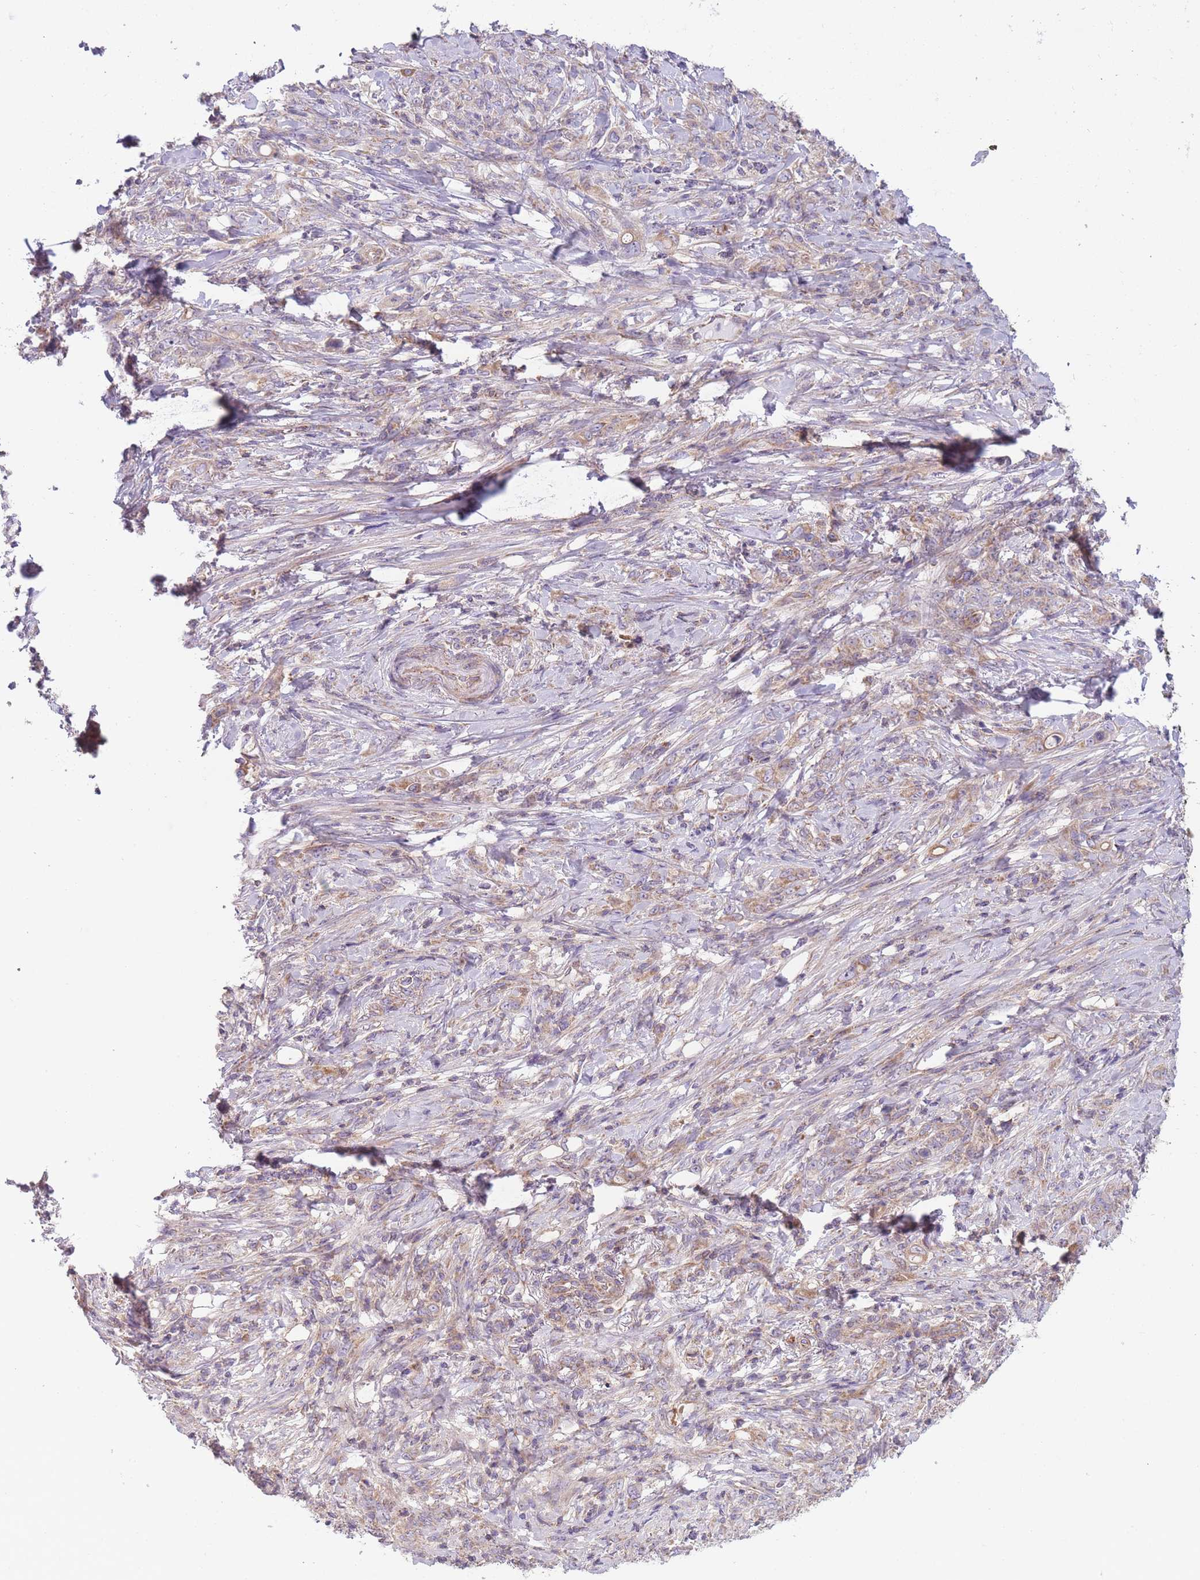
{"staining": {"intensity": "weak", "quantity": "25%-75%", "location": "cytoplasmic/membranous"}, "tissue": "stomach cancer", "cell_type": "Tumor cells", "image_type": "cancer", "snomed": [{"axis": "morphology", "description": "Adenocarcinoma, NOS"}, {"axis": "topography", "description": "Stomach"}], "caption": "DAB (3,3'-diaminobenzidine) immunohistochemical staining of human stomach cancer (adenocarcinoma) exhibits weak cytoplasmic/membranous protein expression in about 25%-75% of tumor cells.", "gene": "NDUFA9", "patient": {"sex": "female", "age": 79}}